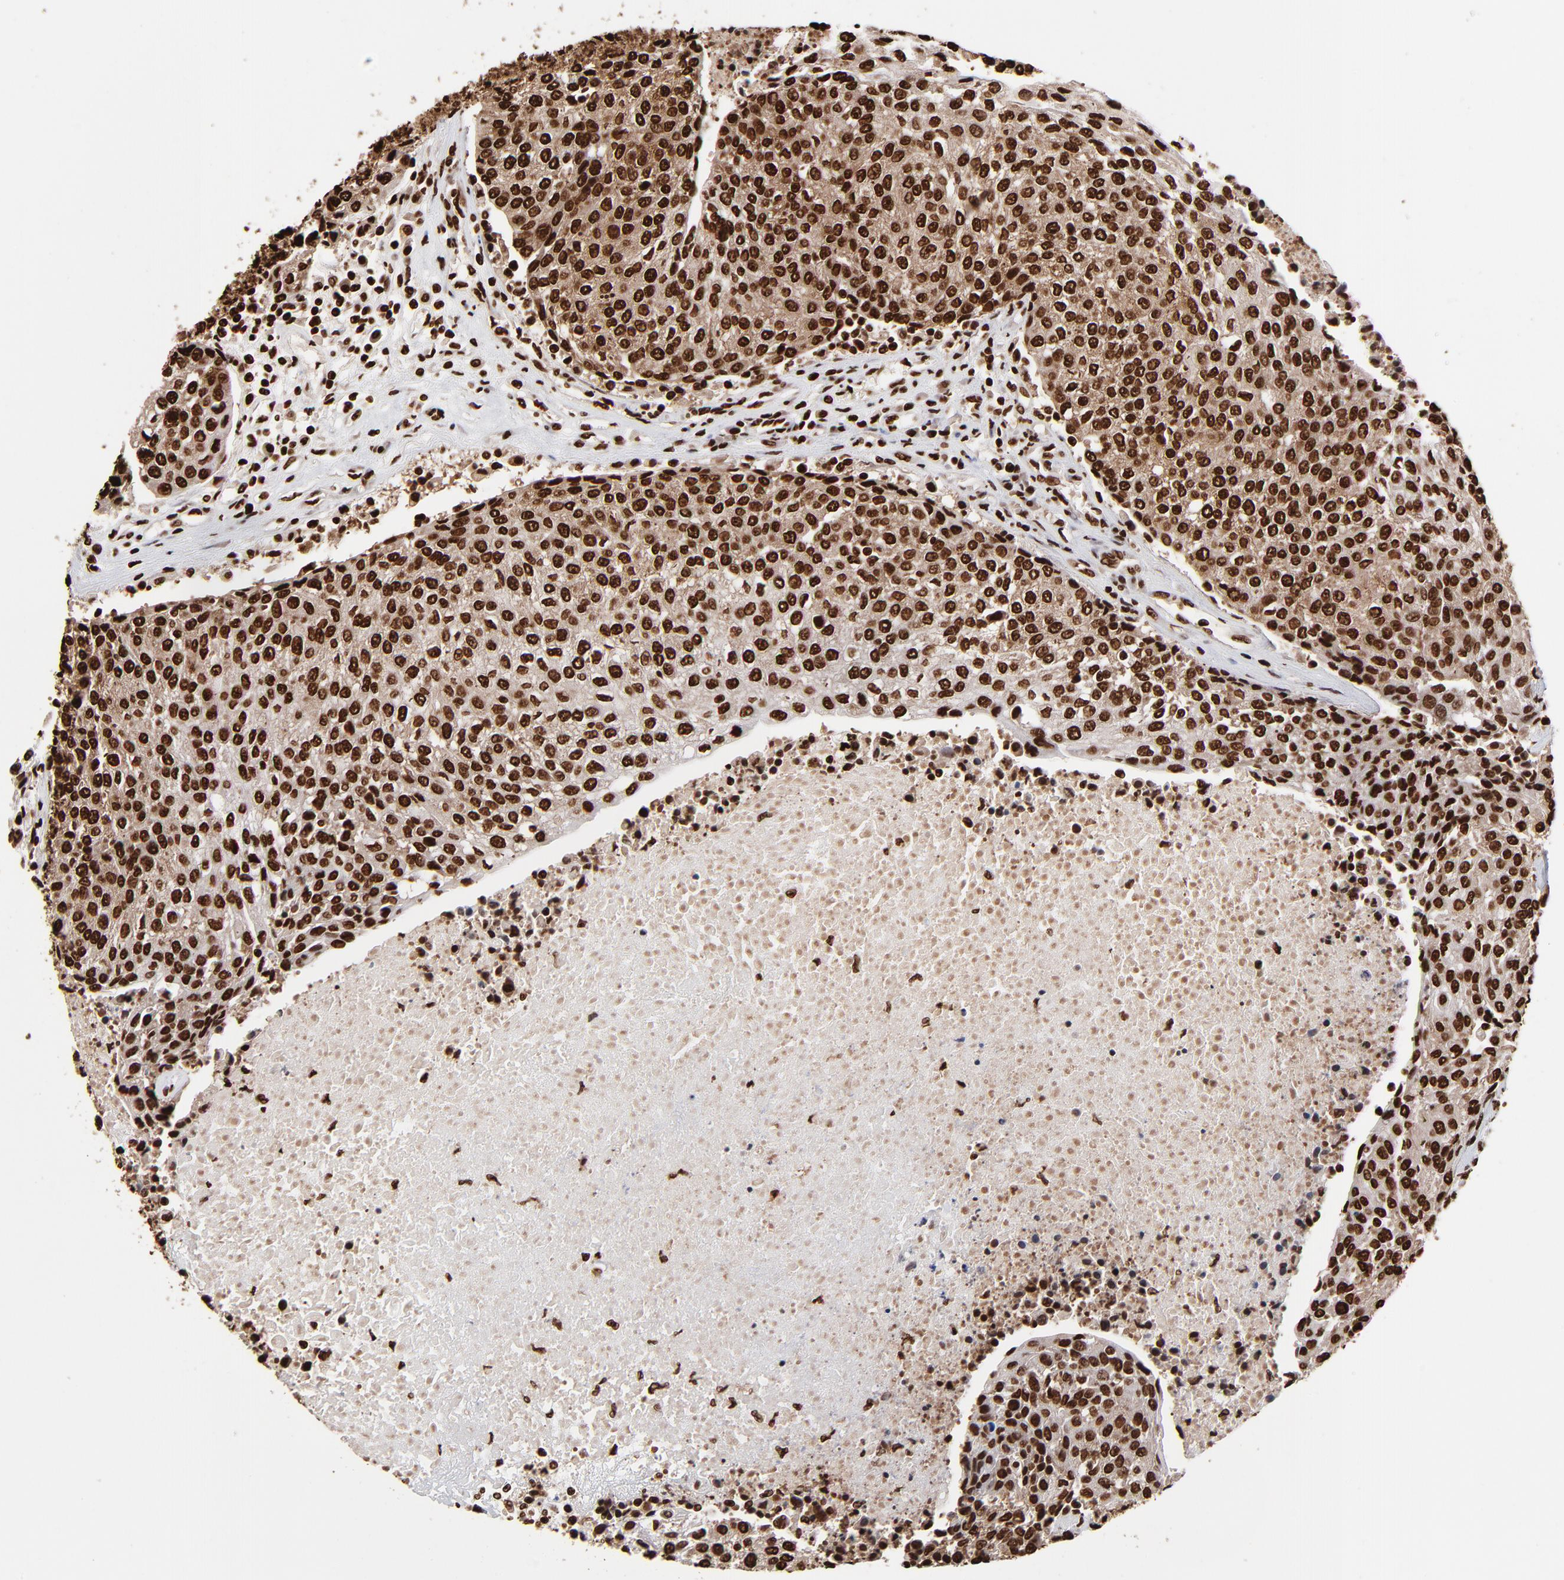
{"staining": {"intensity": "strong", "quantity": ">75%", "location": "cytoplasmic/membranous,nuclear"}, "tissue": "urothelial cancer", "cell_type": "Tumor cells", "image_type": "cancer", "snomed": [{"axis": "morphology", "description": "Urothelial carcinoma, High grade"}, {"axis": "topography", "description": "Urinary bladder"}], "caption": "Immunohistochemistry (IHC) of urothelial carcinoma (high-grade) reveals high levels of strong cytoplasmic/membranous and nuclear staining in about >75% of tumor cells.", "gene": "ZNF544", "patient": {"sex": "female", "age": 85}}